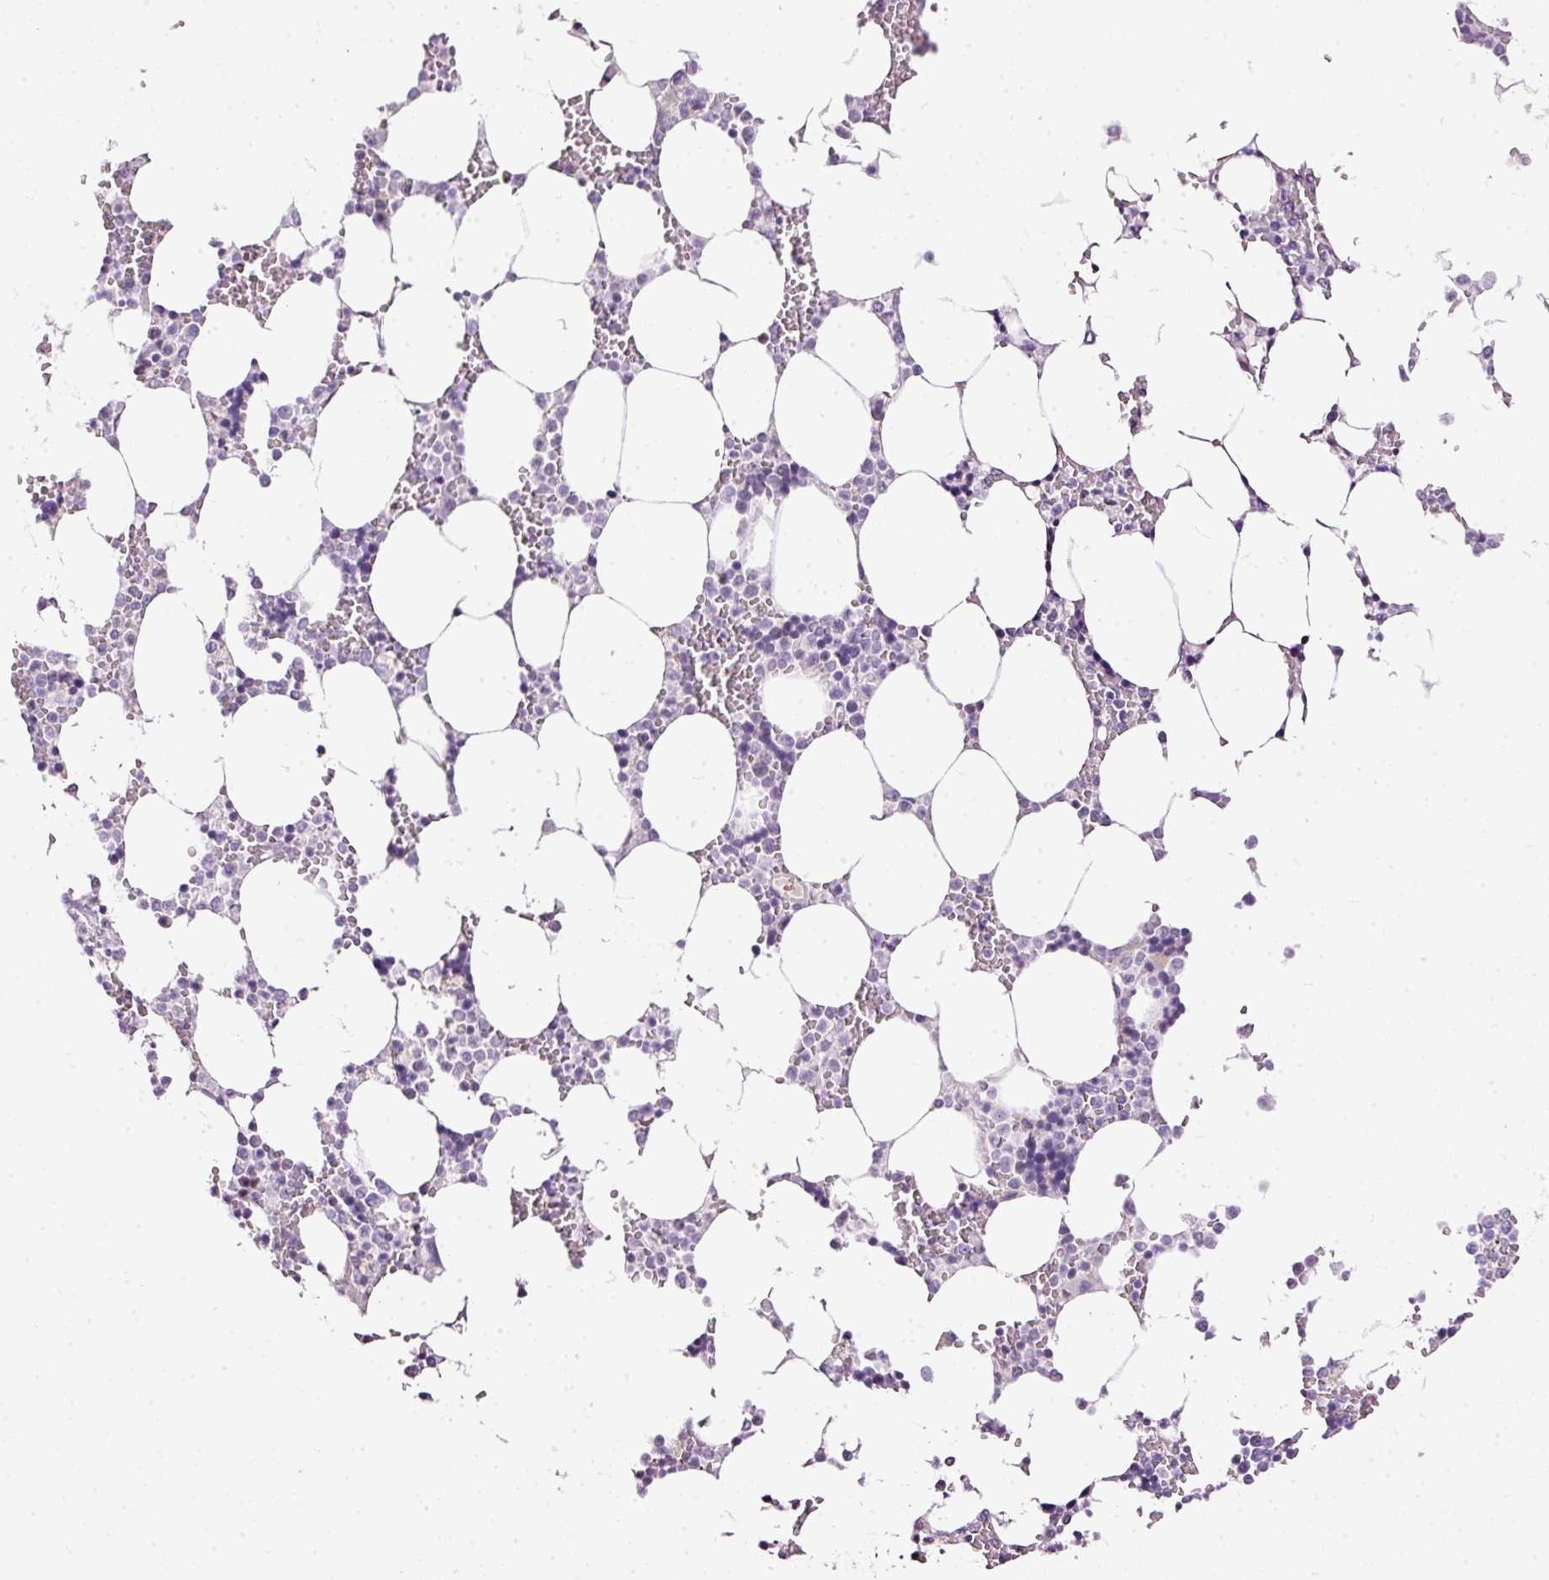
{"staining": {"intensity": "negative", "quantity": "none", "location": "none"}, "tissue": "bone marrow", "cell_type": "Hematopoietic cells", "image_type": "normal", "snomed": [{"axis": "morphology", "description": "Normal tissue, NOS"}, {"axis": "topography", "description": "Bone marrow"}], "caption": "Bone marrow stained for a protein using immunohistochemistry (IHC) shows no positivity hematopoietic cells.", "gene": "PDE6B", "patient": {"sex": "male", "age": 64}}